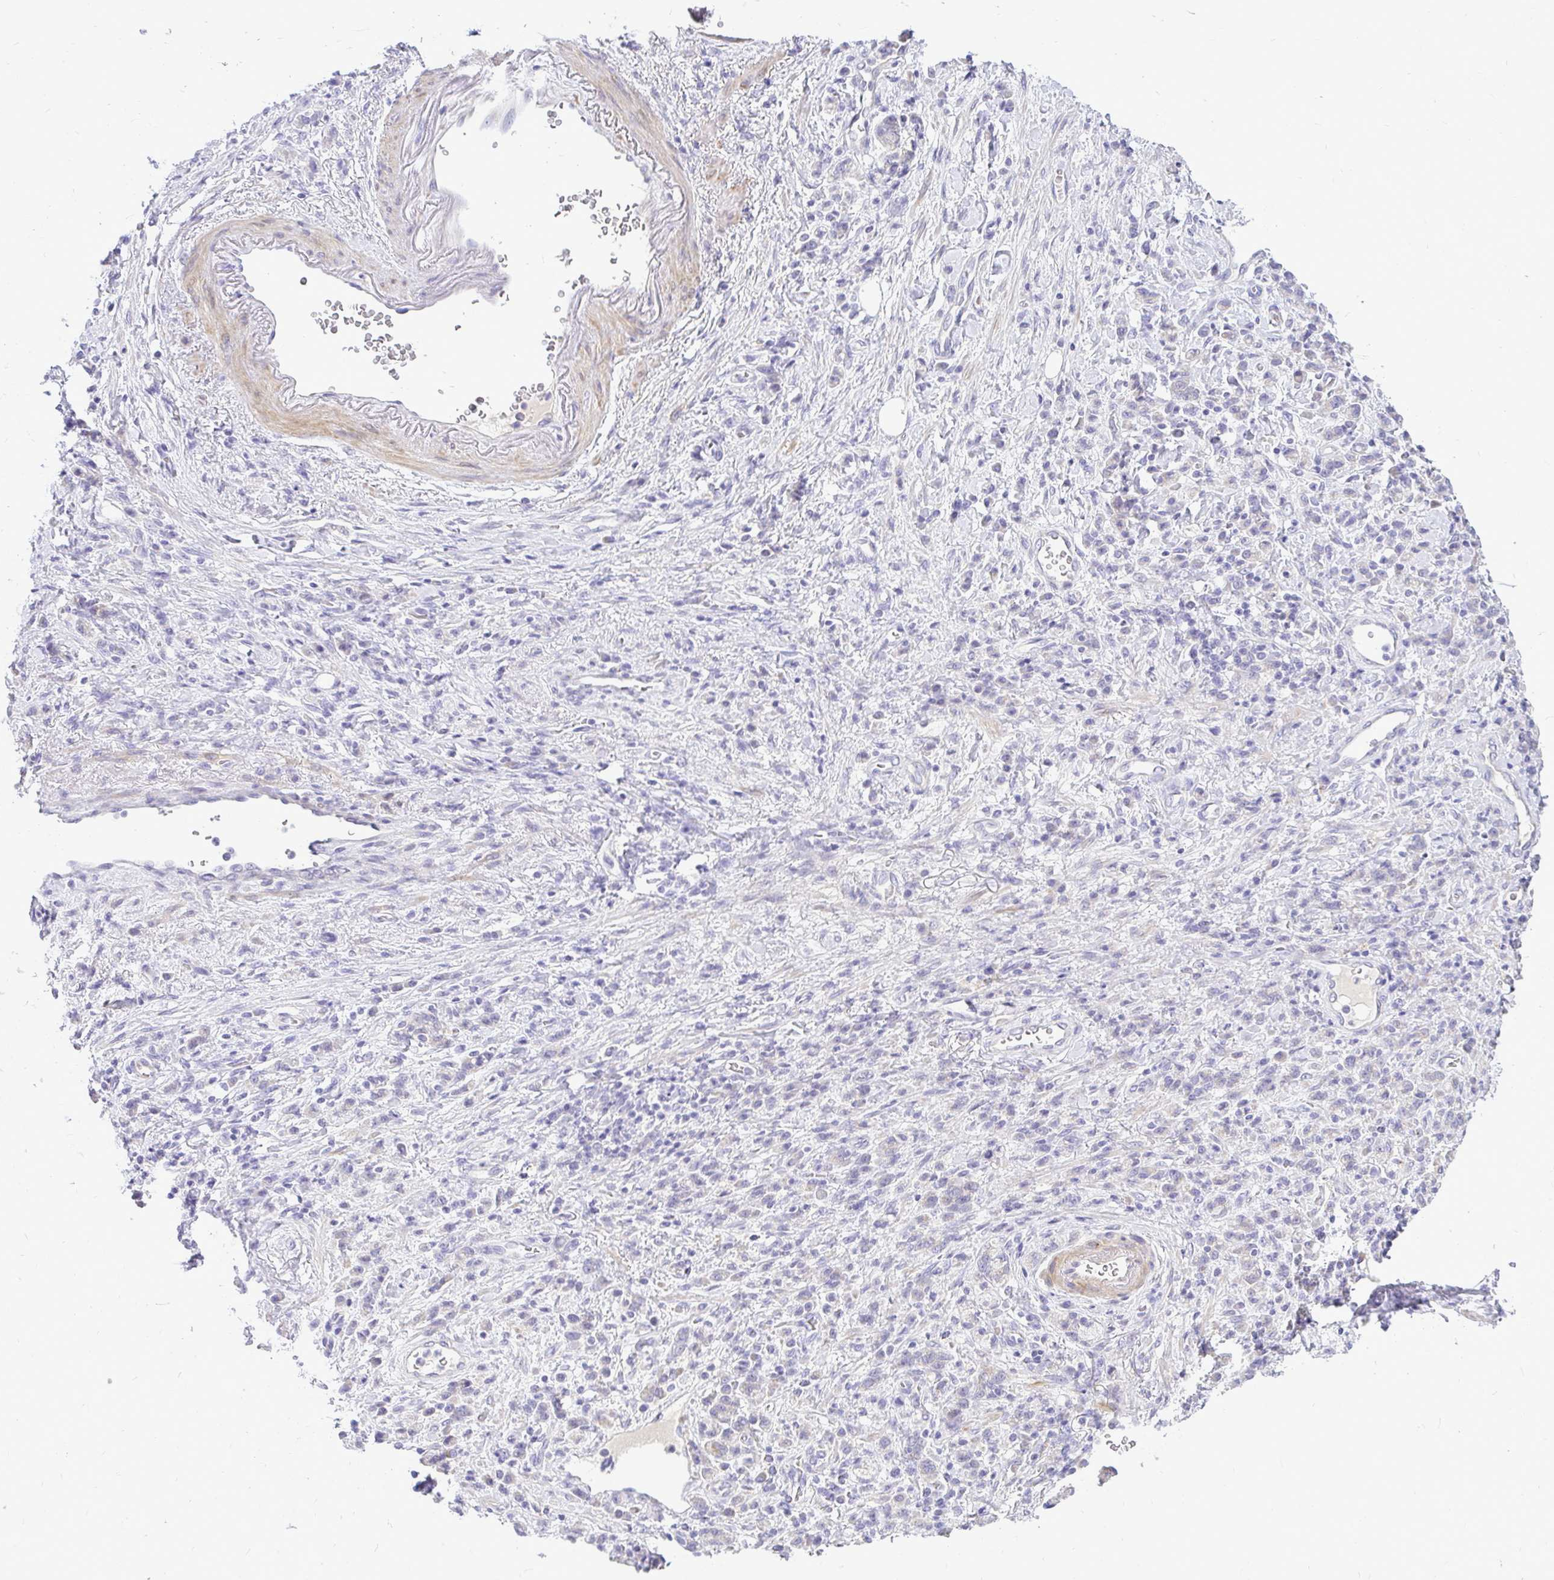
{"staining": {"intensity": "weak", "quantity": "<25%", "location": "cytoplasmic/membranous"}, "tissue": "stomach cancer", "cell_type": "Tumor cells", "image_type": "cancer", "snomed": [{"axis": "morphology", "description": "Adenocarcinoma, NOS"}, {"axis": "topography", "description": "Stomach"}], "caption": "A high-resolution photomicrograph shows immunohistochemistry (IHC) staining of adenocarcinoma (stomach), which displays no significant positivity in tumor cells.", "gene": "PKN3", "patient": {"sex": "male", "age": 77}}